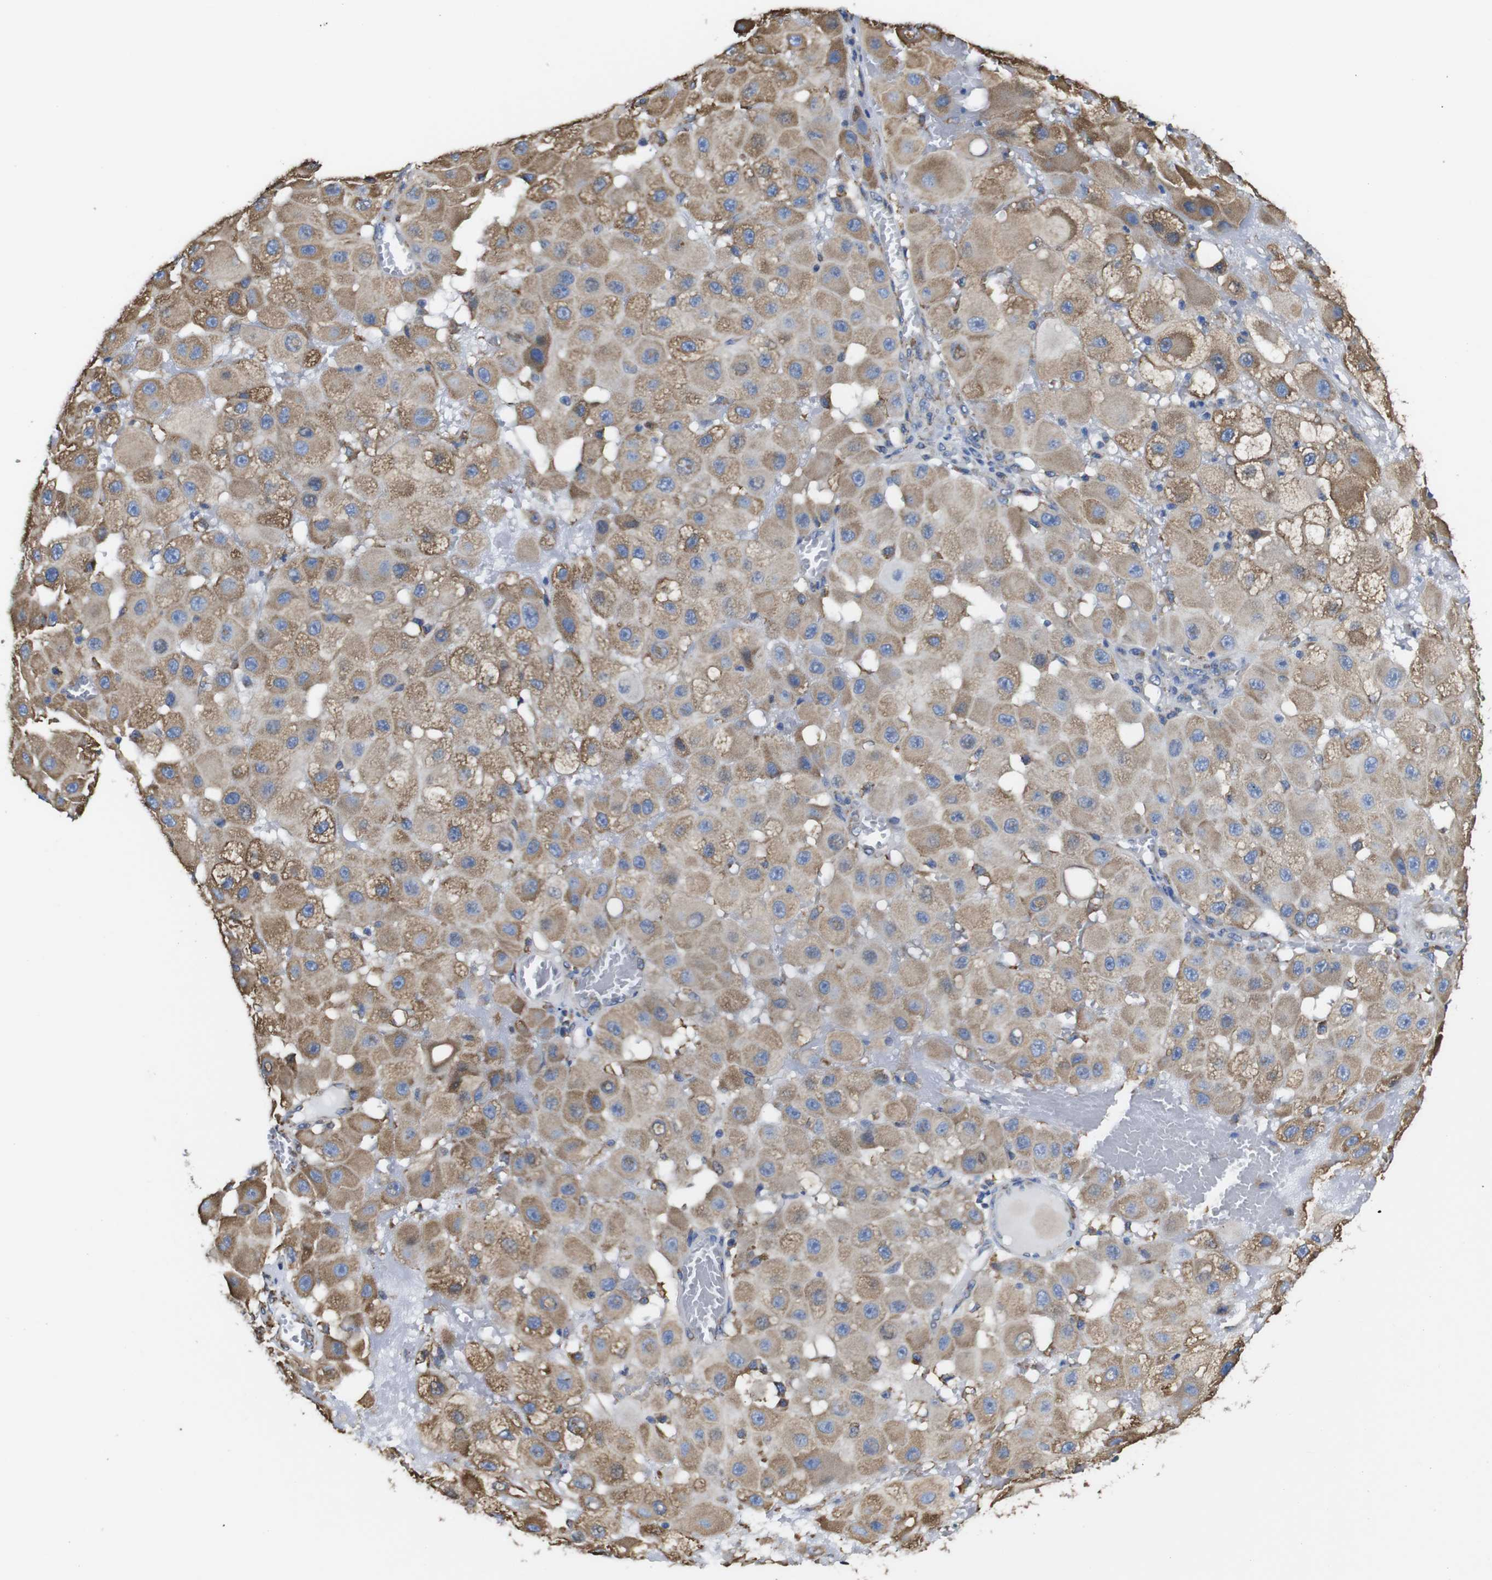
{"staining": {"intensity": "moderate", "quantity": ">75%", "location": "cytoplasmic/membranous"}, "tissue": "melanoma", "cell_type": "Tumor cells", "image_type": "cancer", "snomed": [{"axis": "morphology", "description": "Malignant melanoma, NOS"}, {"axis": "topography", "description": "Skin"}], "caption": "Immunohistochemical staining of human melanoma reveals moderate cytoplasmic/membranous protein staining in about >75% of tumor cells.", "gene": "PPIB", "patient": {"sex": "female", "age": 81}}